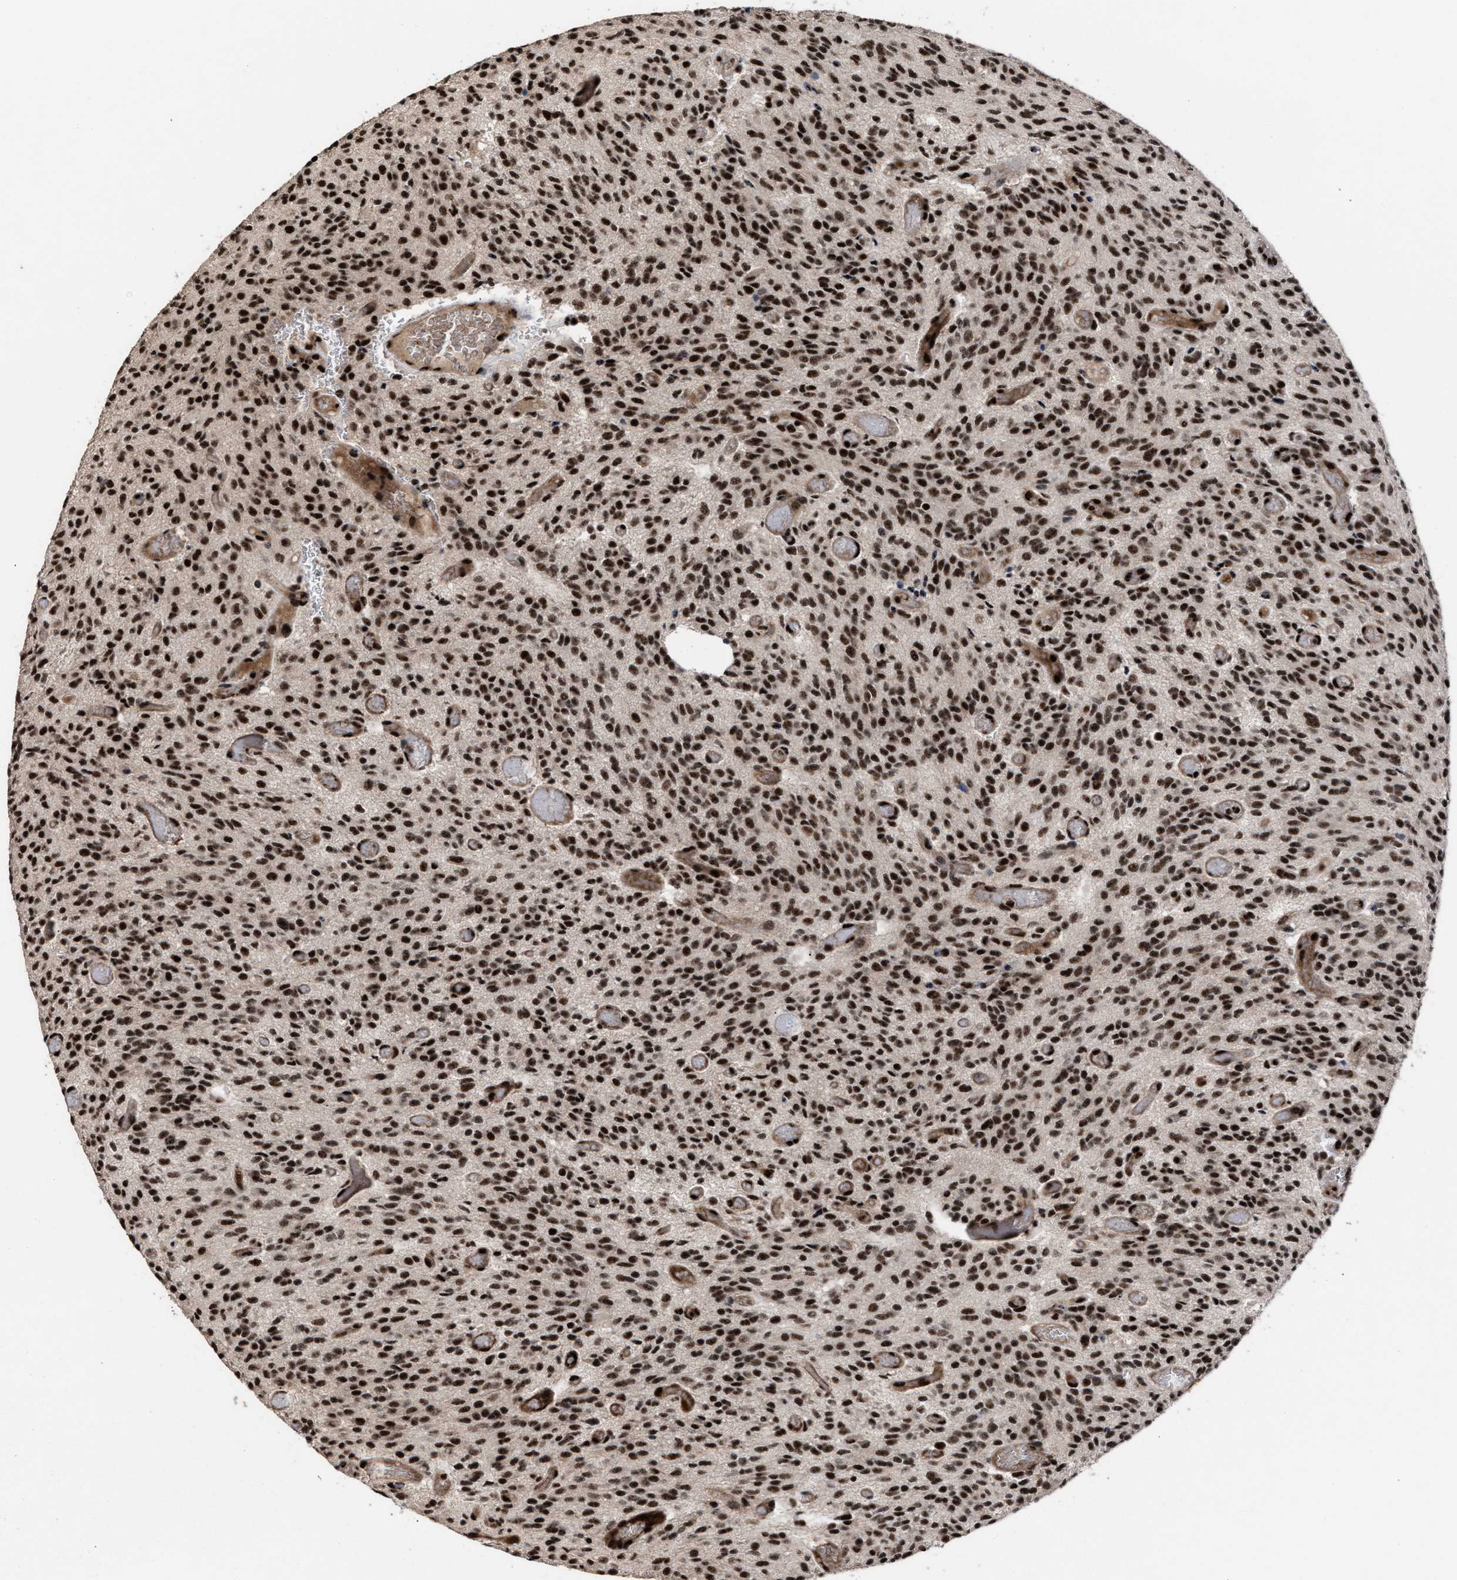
{"staining": {"intensity": "strong", "quantity": ">75%", "location": "nuclear"}, "tissue": "glioma", "cell_type": "Tumor cells", "image_type": "cancer", "snomed": [{"axis": "morphology", "description": "Glioma, malignant, High grade"}, {"axis": "topography", "description": "Brain"}], "caption": "An immunohistochemistry (IHC) histopathology image of neoplastic tissue is shown. Protein staining in brown shows strong nuclear positivity in malignant glioma (high-grade) within tumor cells.", "gene": "EIF4A3", "patient": {"sex": "male", "age": 34}}